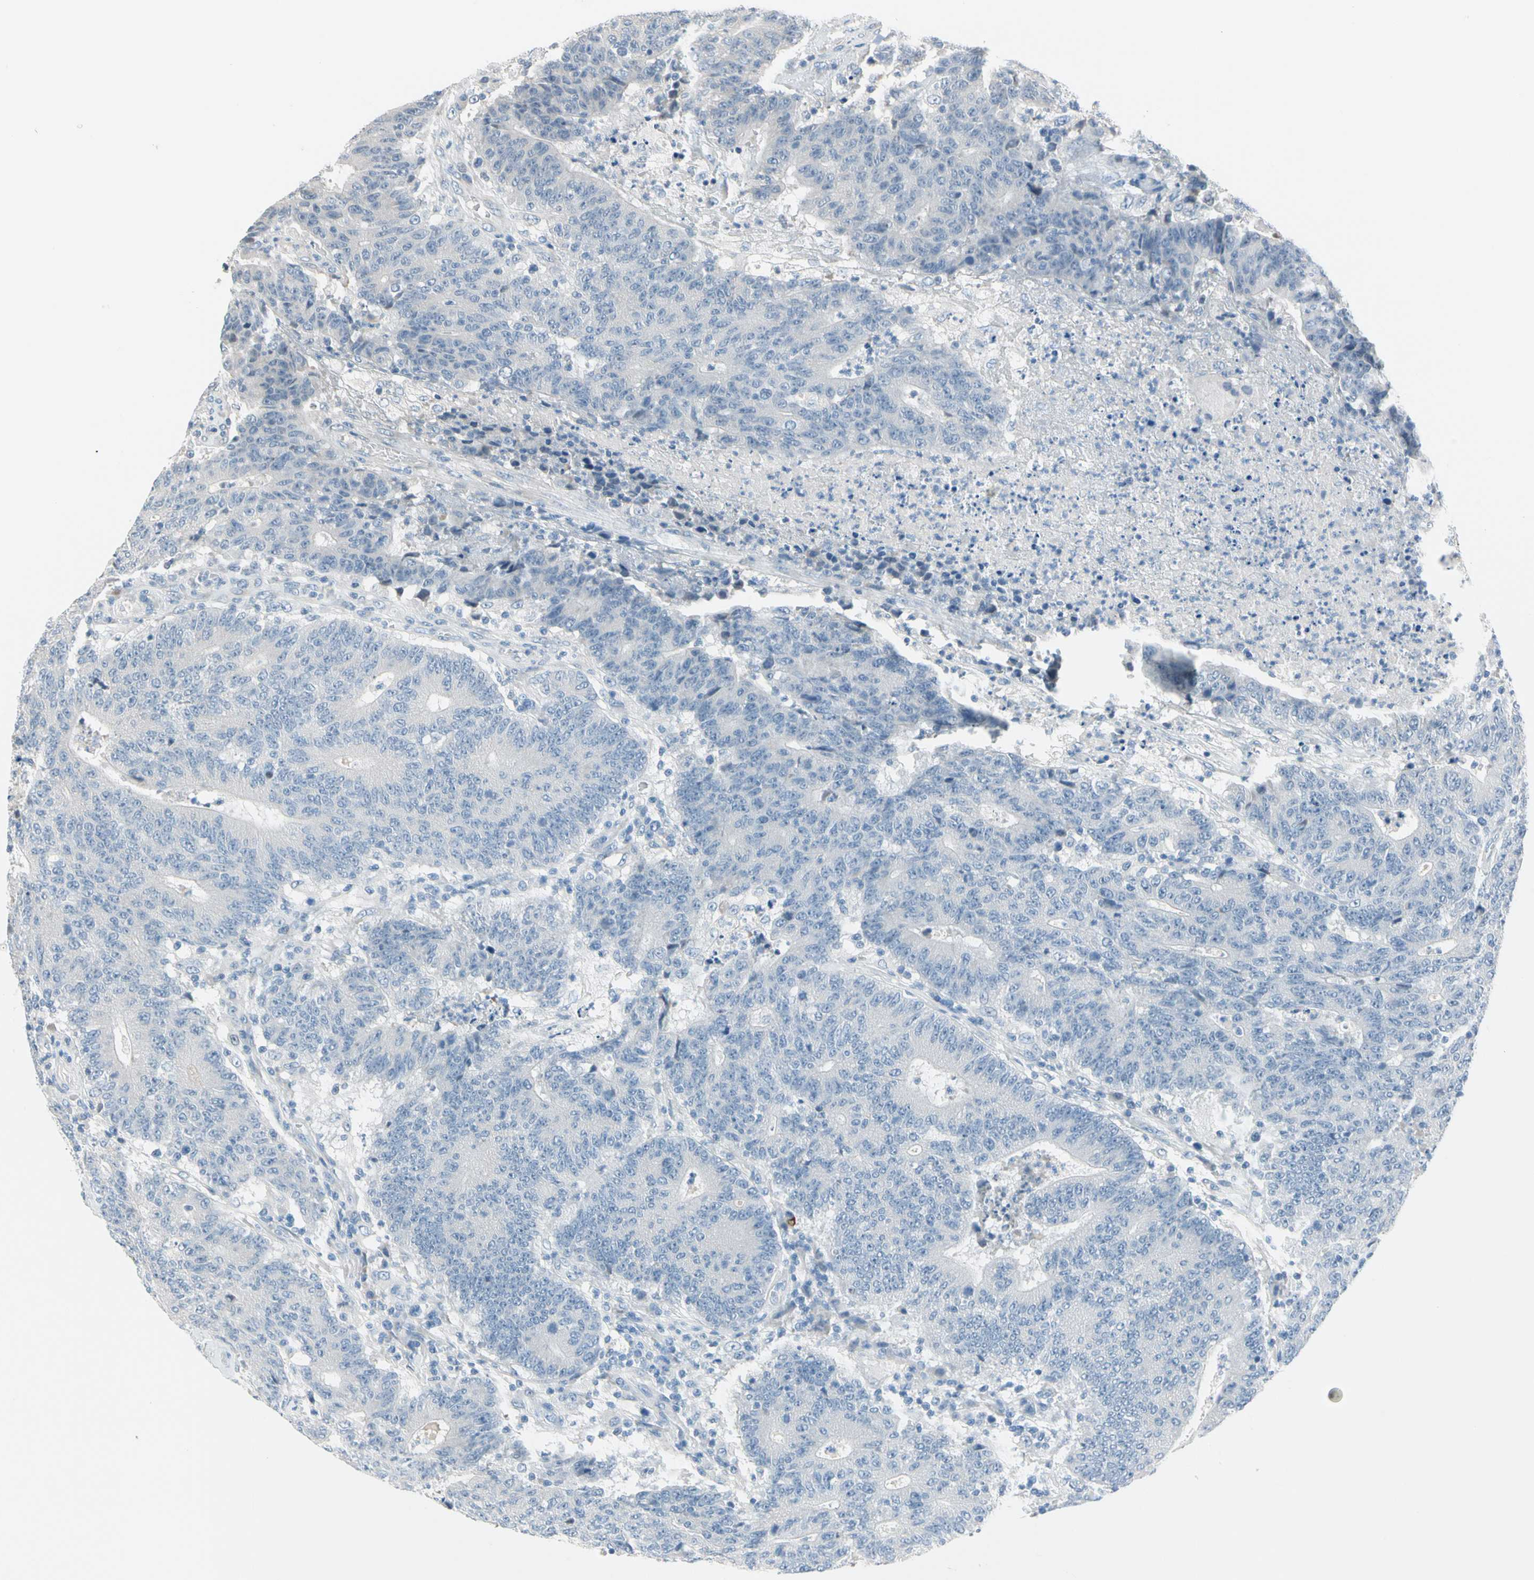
{"staining": {"intensity": "negative", "quantity": "none", "location": "none"}, "tissue": "colorectal cancer", "cell_type": "Tumor cells", "image_type": "cancer", "snomed": [{"axis": "morphology", "description": "Normal tissue, NOS"}, {"axis": "morphology", "description": "Adenocarcinoma, NOS"}, {"axis": "topography", "description": "Colon"}], "caption": "Human colorectal adenocarcinoma stained for a protein using immunohistochemistry (IHC) shows no staining in tumor cells.", "gene": "STK40", "patient": {"sex": "female", "age": 75}}